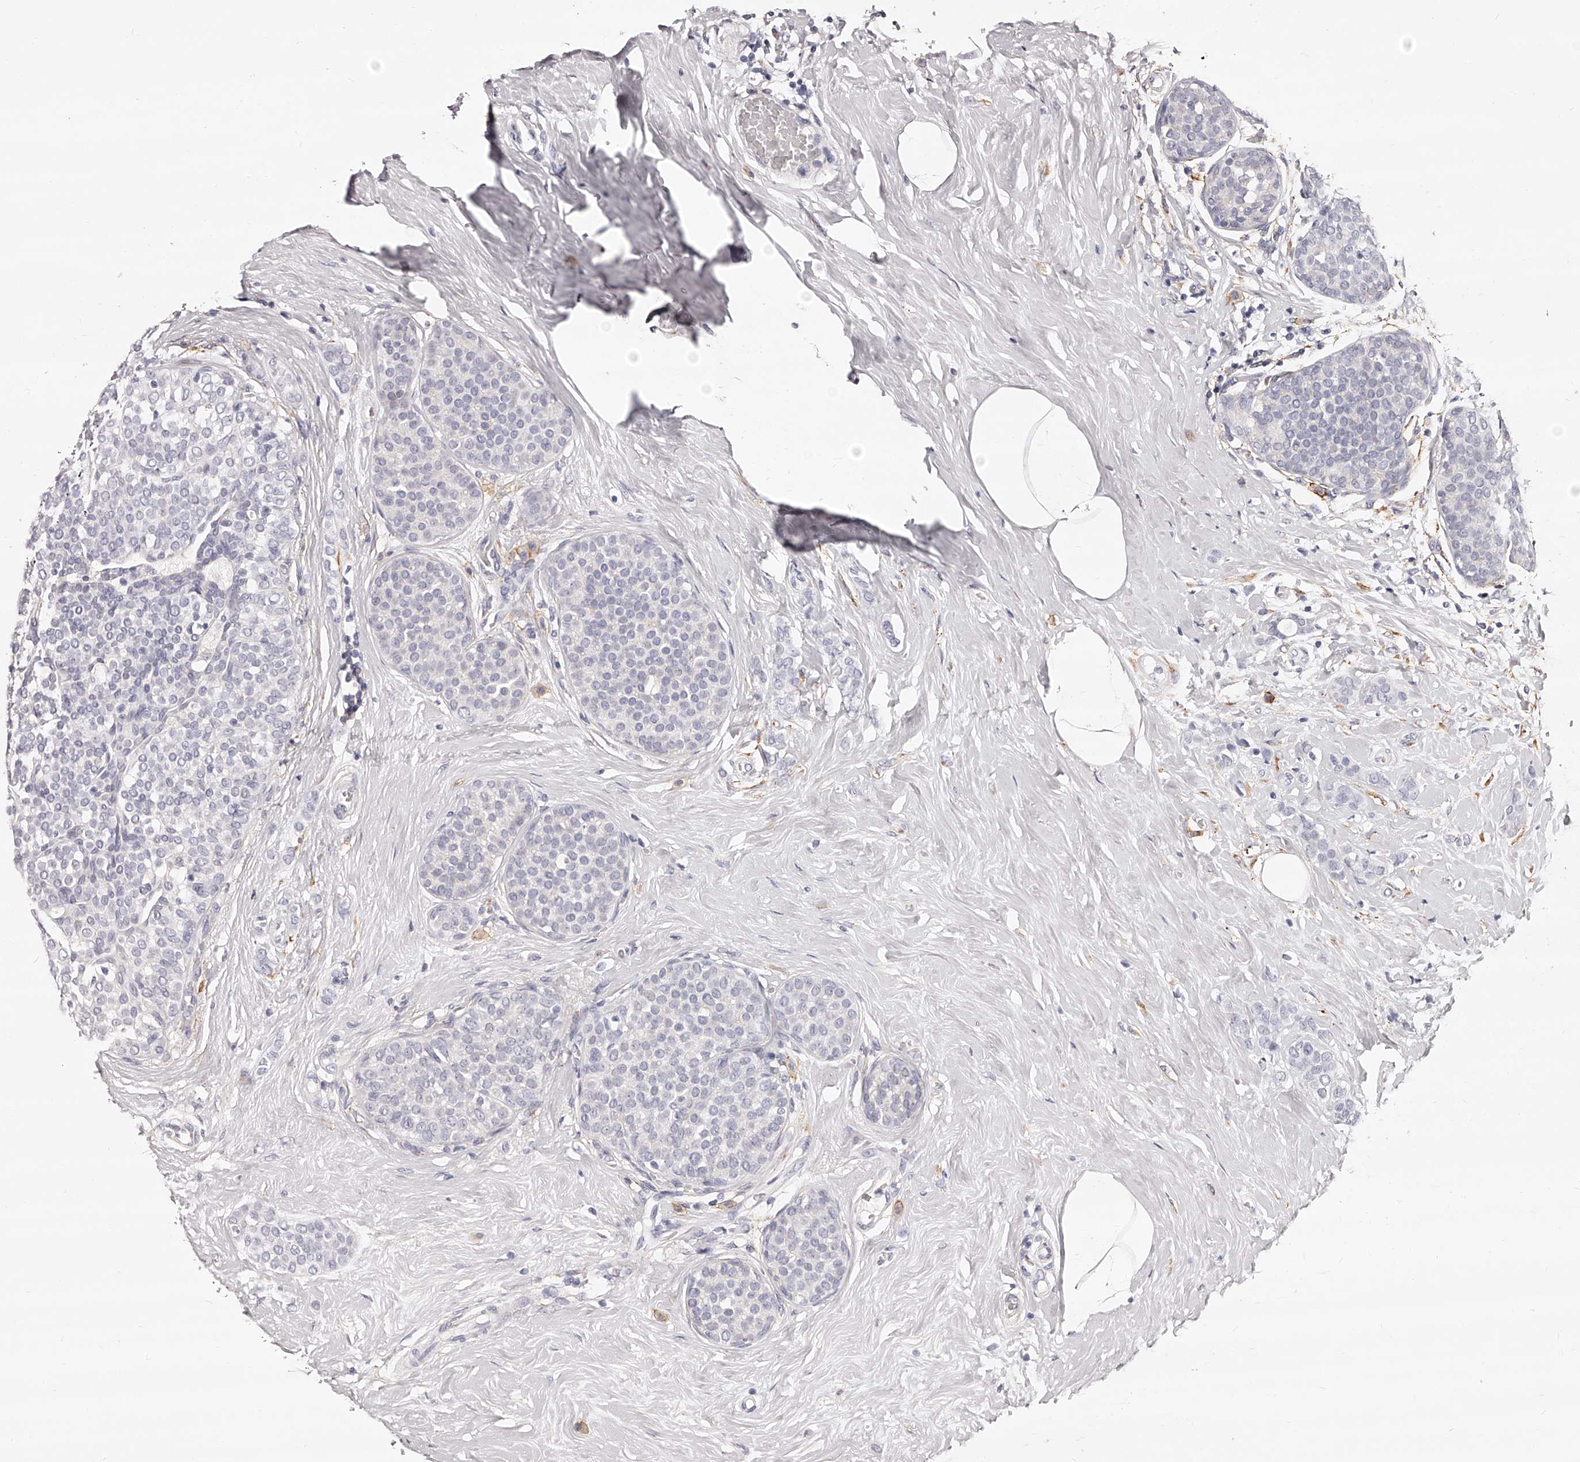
{"staining": {"intensity": "negative", "quantity": "none", "location": "none"}, "tissue": "breast cancer", "cell_type": "Tumor cells", "image_type": "cancer", "snomed": [{"axis": "morphology", "description": "Lobular carcinoma, in situ"}, {"axis": "morphology", "description": "Lobular carcinoma"}, {"axis": "topography", "description": "Breast"}], "caption": "The photomicrograph exhibits no staining of tumor cells in lobular carcinoma (breast). (DAB (3,3'-diaminobenzidine) IHC visualized using brightfield microscopy, high magnification).", "gene": "CD82", "patient": {"sex": "female", "age": 41}}